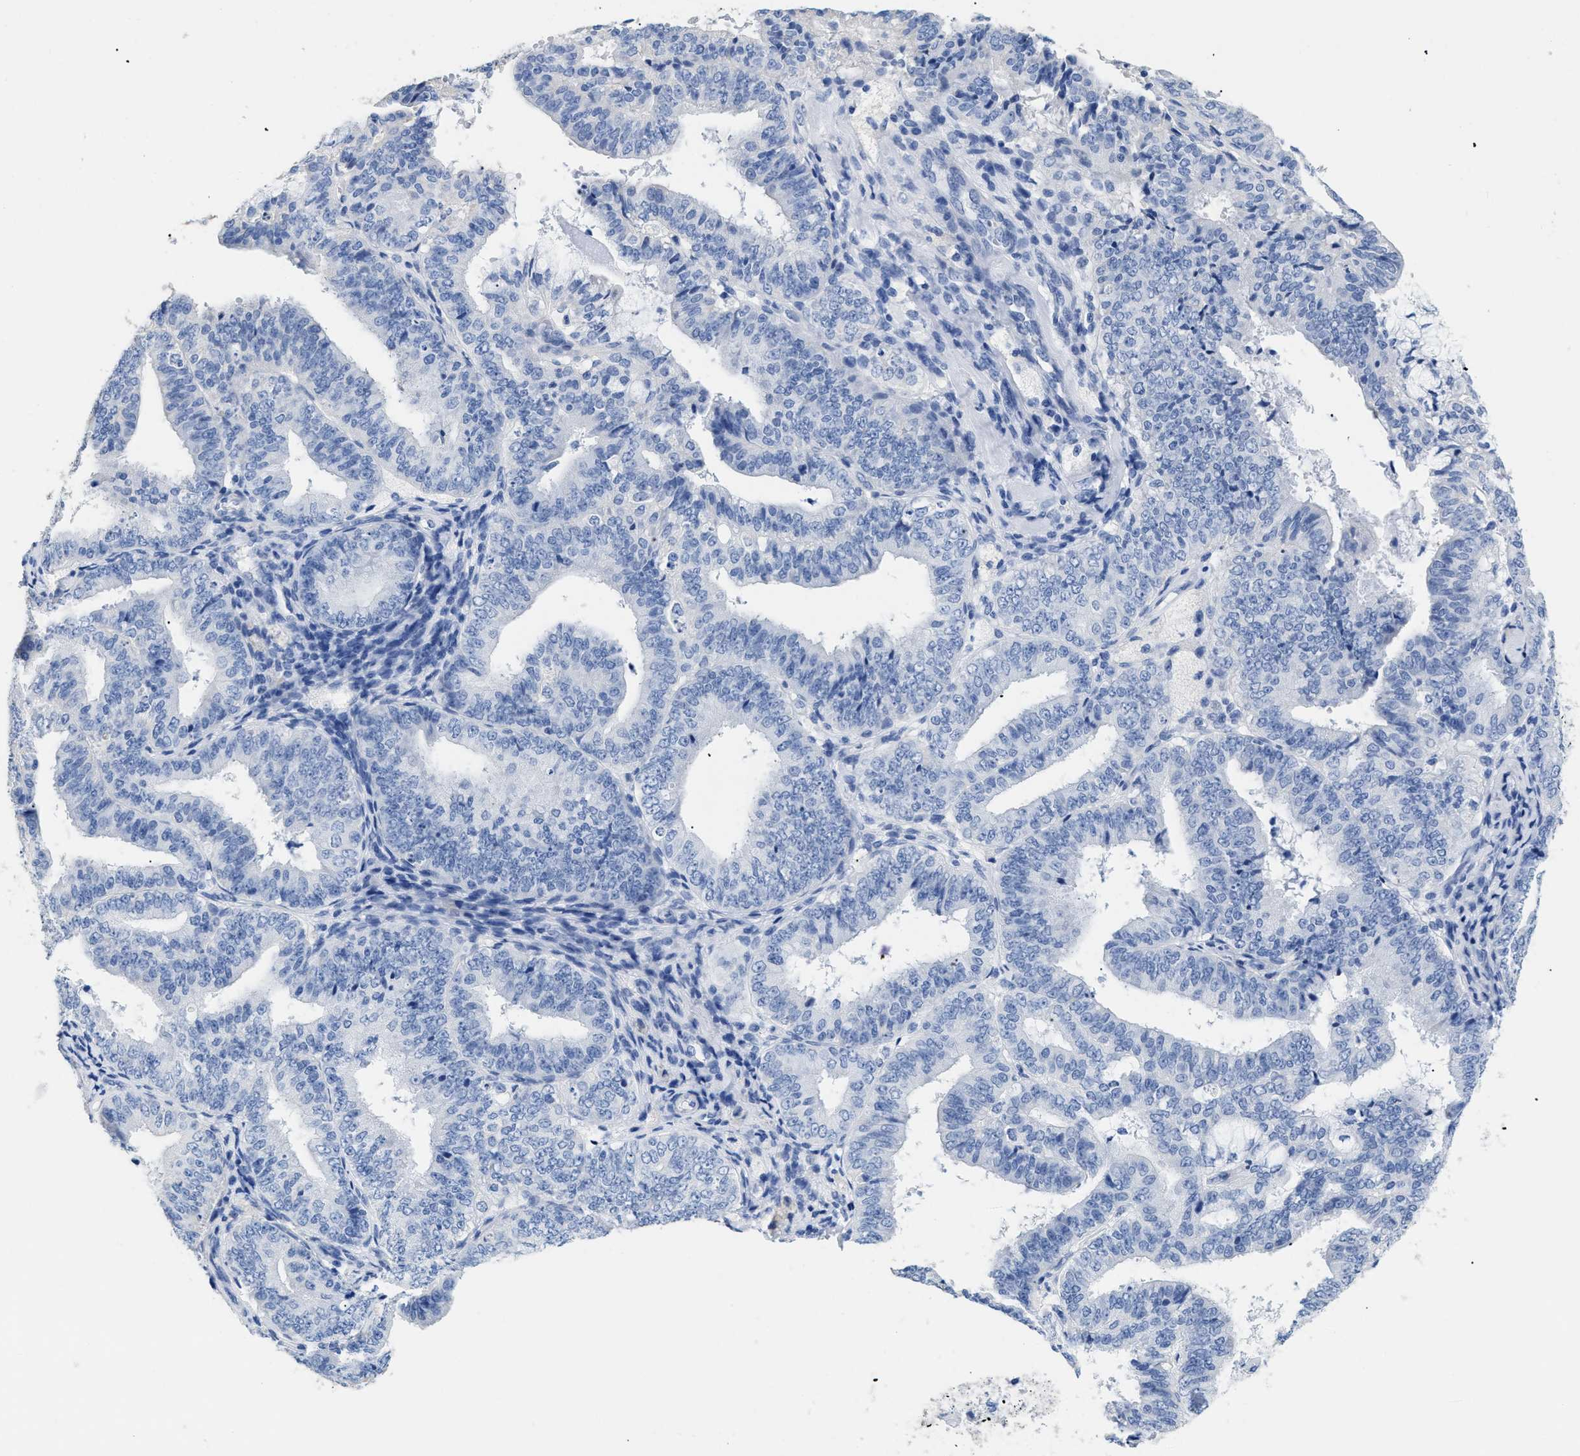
{"staining": {"intensity": "negative", "quantity": "none", "location": "none"}, "tissue": "endometrial cancer", "cell_type": "Tumor cells", "image_type": "cancer", "snomed": [{"axis": "morphology", "description": "Adenocarcinoma, NOS"}, {"axis": "topography", "description": "Endometrium"}], "caption": "Tumor cells show no significant positivity in endometrial cancer.", "gene": "DLC1", "patient": {"sex": "female", "age": 63}}